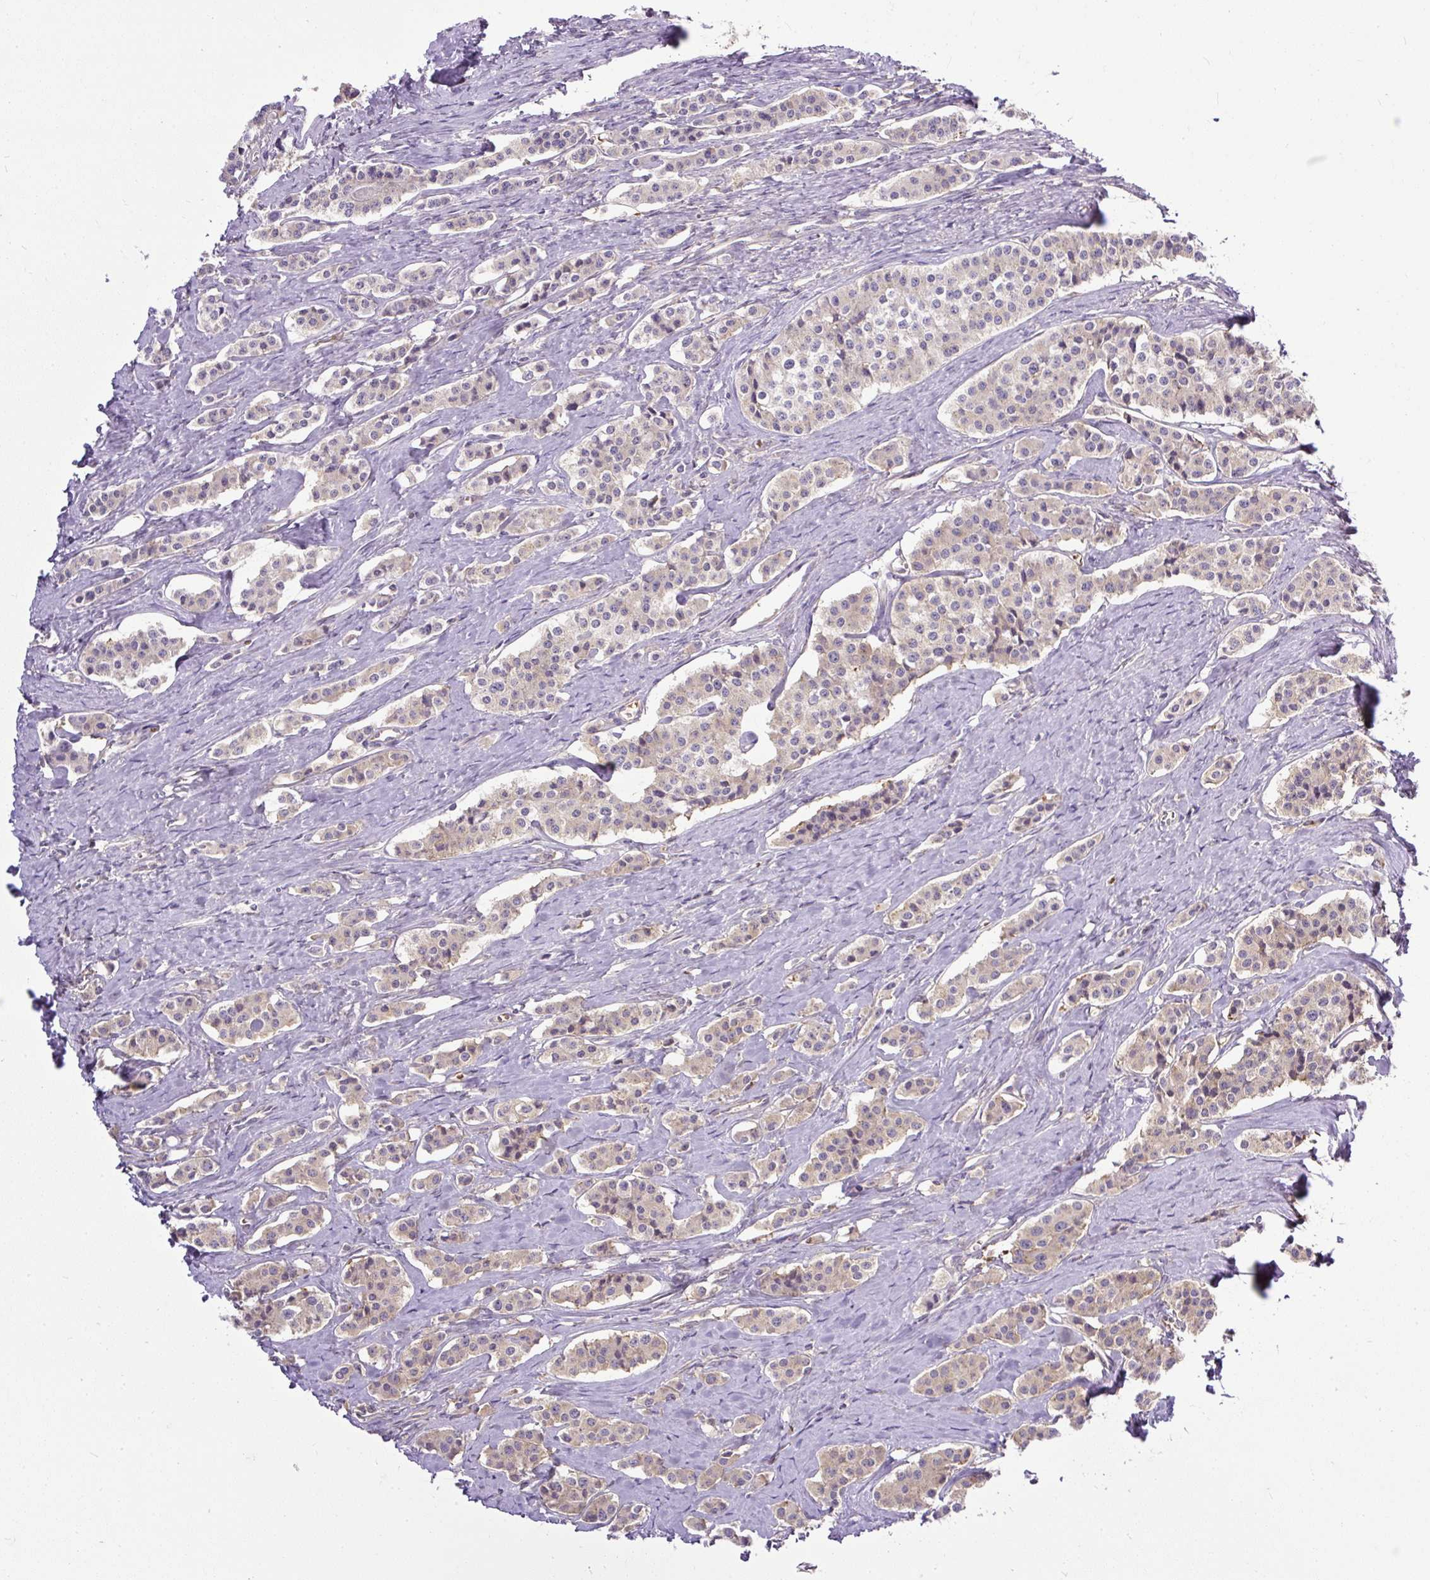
{"staining": {"intensity": "weak", "quantity": "<25%", "location": "cytoplasmic/membranous"}, "tissue": "carcinoid", "cell_type": "Tumor cells", "image_type": "cancer", "snomed": [{"axis": "morphology", "description": "Carcinoid, malignant, NOS"}, {"axis": "topography", "description": "Small intestine"}], "caption": "Immunohistochemistry (IHC) photomicrograph of neoplastic tissue: carcinoid (malignant) stained with DAB (3,3'-diaminobenzidine) reveals no significant protein staining in tumor cells.", "gene": "SMC4", "patient": {"sex": "male", "age": 63}}